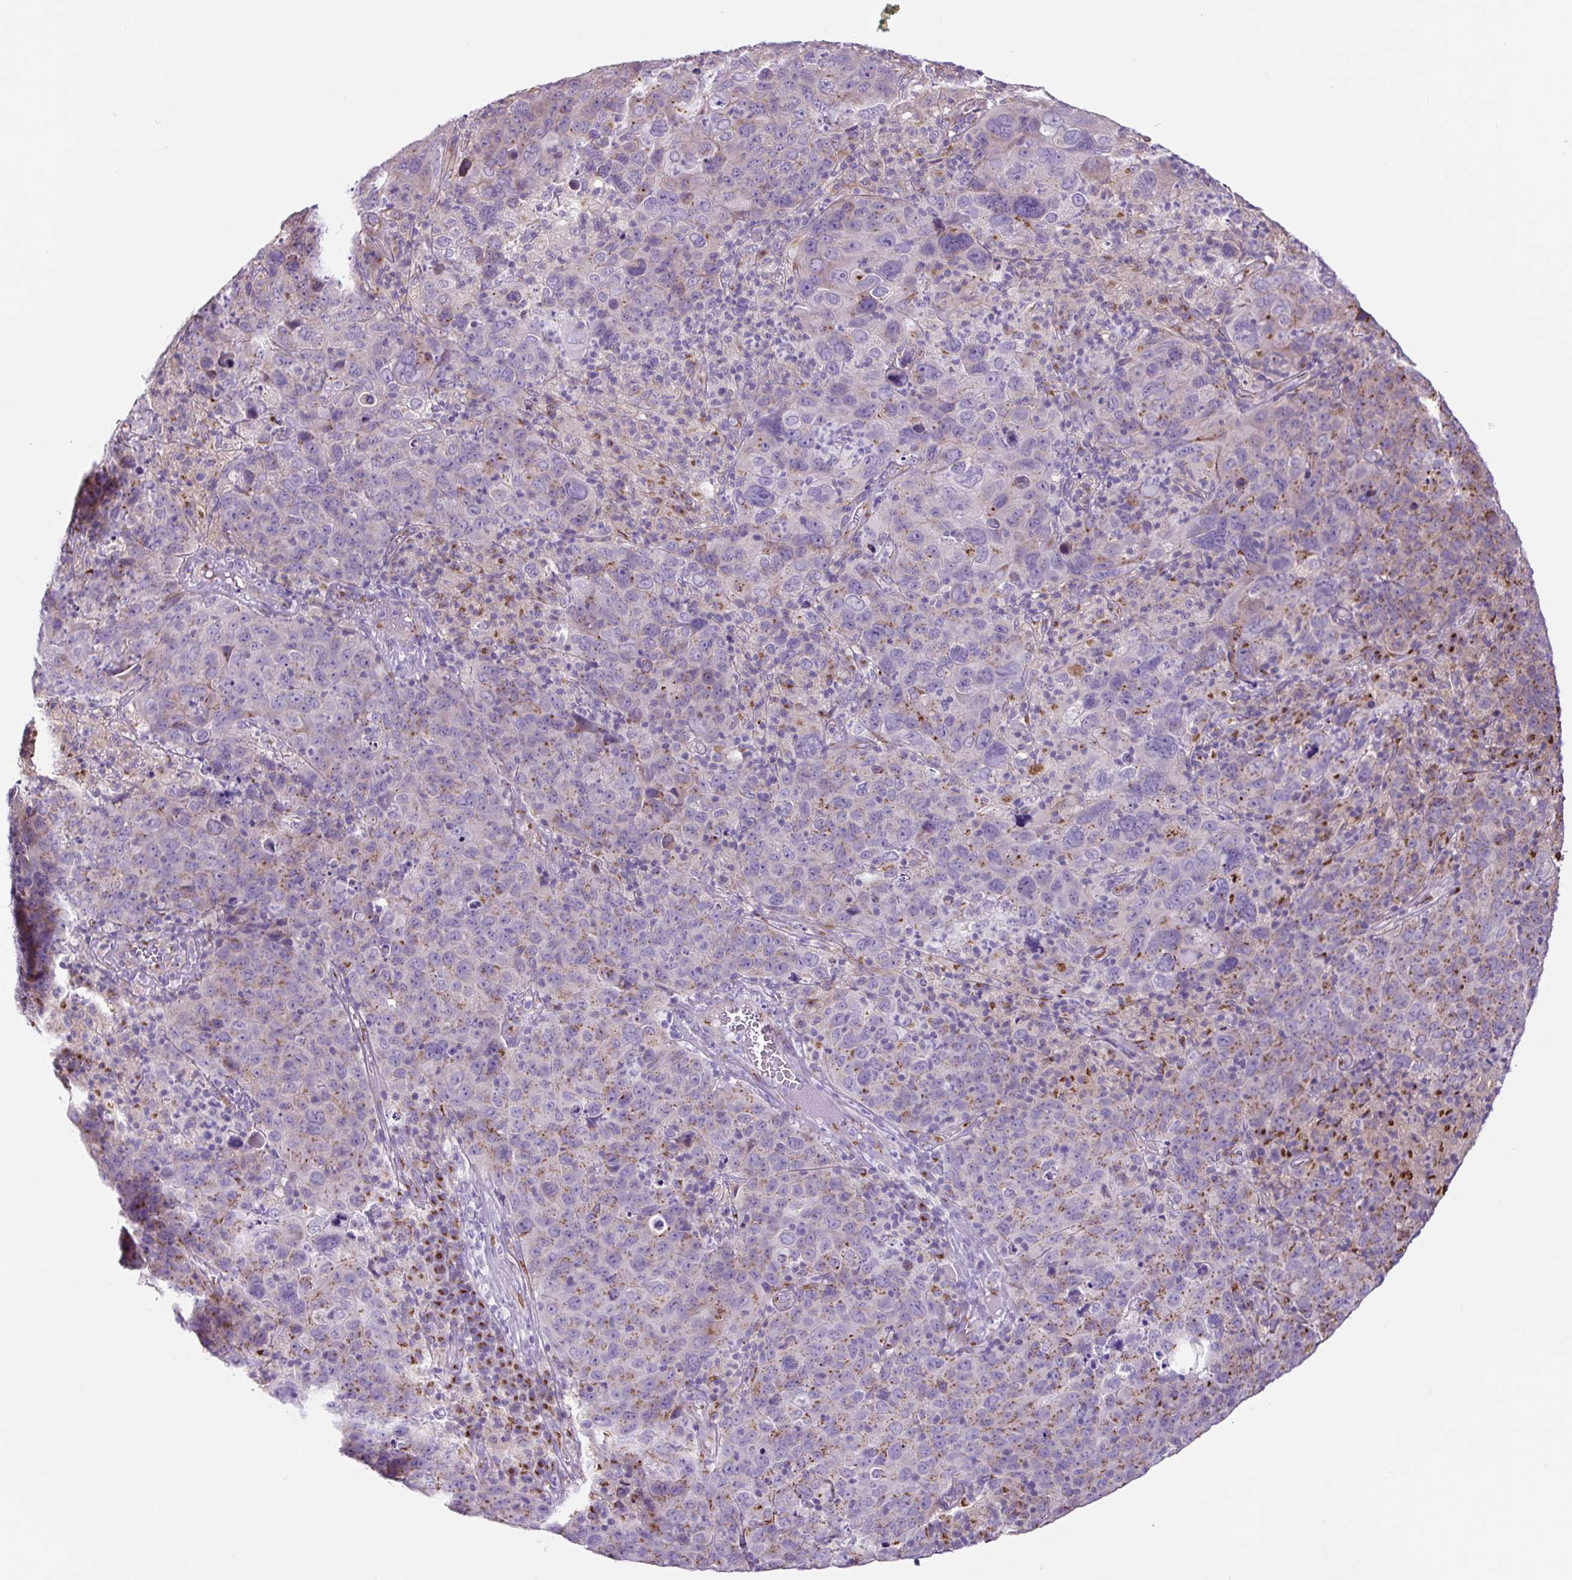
{"staining": {"intensity": "negative", "quantity": "none", "location": "none"}, "tissue": "cervical cancer", "cell_type": "Tumor cells", "image_type": "cancer", "snomed": [{"axis": "morphology", "description": "Squamous cell carcinoma, NOS"}, {"axis": "topography", "description": "Cervix"}], "caption": "Tumor cells are negative for brown protein staining in cervical cancer (squamous cell carcinoma).", "gene": "GORASP1", "patient": {"sex": "female", "age": 44}}